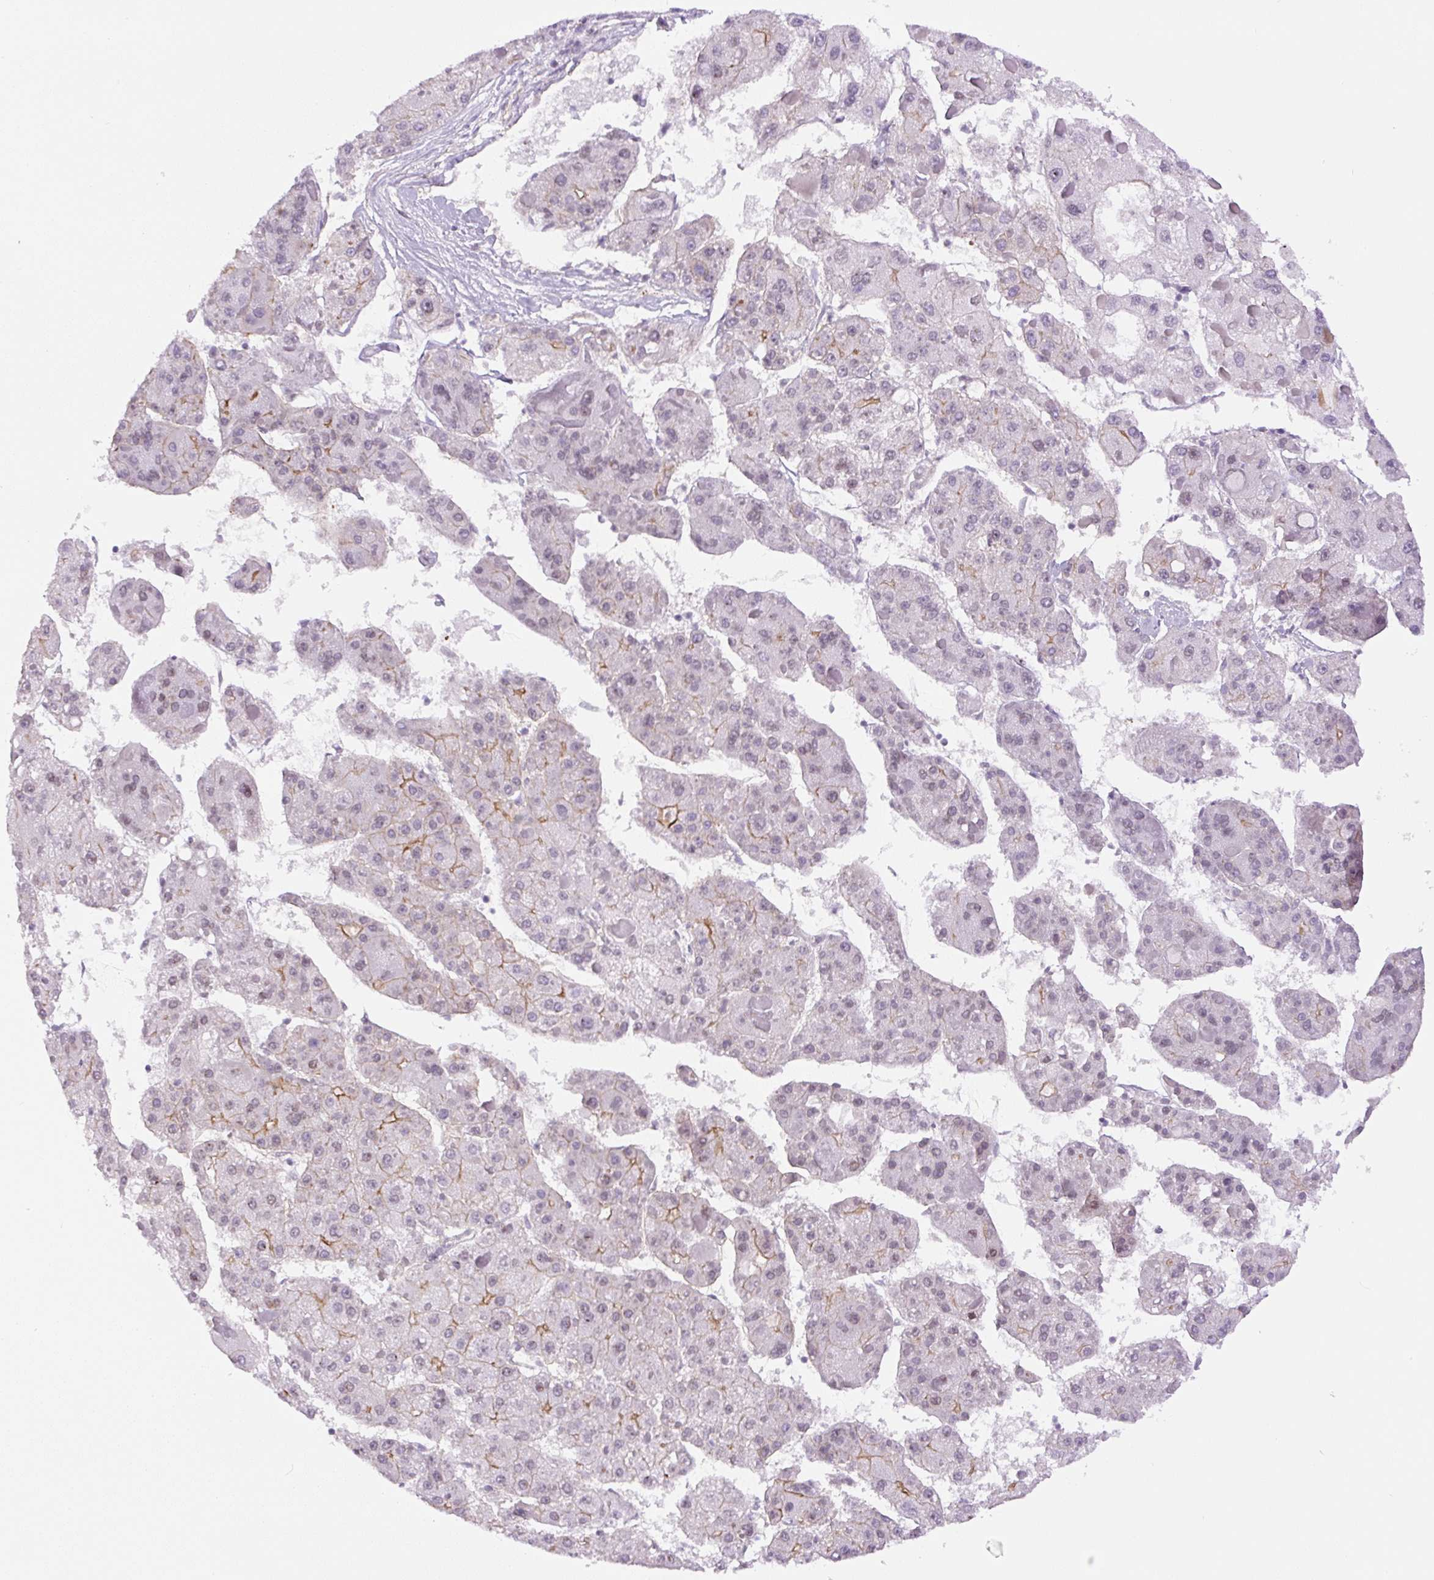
{"staining": {"intensity": "weak", "quantity": "<25%", "location": "cytoplasmic/membranous"}, "tissue": "liver cancer", "cell_type": "Tumor cells", "image_type": "cancer", "snomed": [{"axis": "morphology", "description": "Carcinoma, Hepatocellular, NOS"}, {"axis": "topography", "description": "Liver"}], "caption": "Human hepatocellular carcinoma (liver) stained for a protein using immunohistochemistry reveals no positivity in tumor cells.", "gene": "MYO5C", "patient": {"sex": "female", "age": 73}}